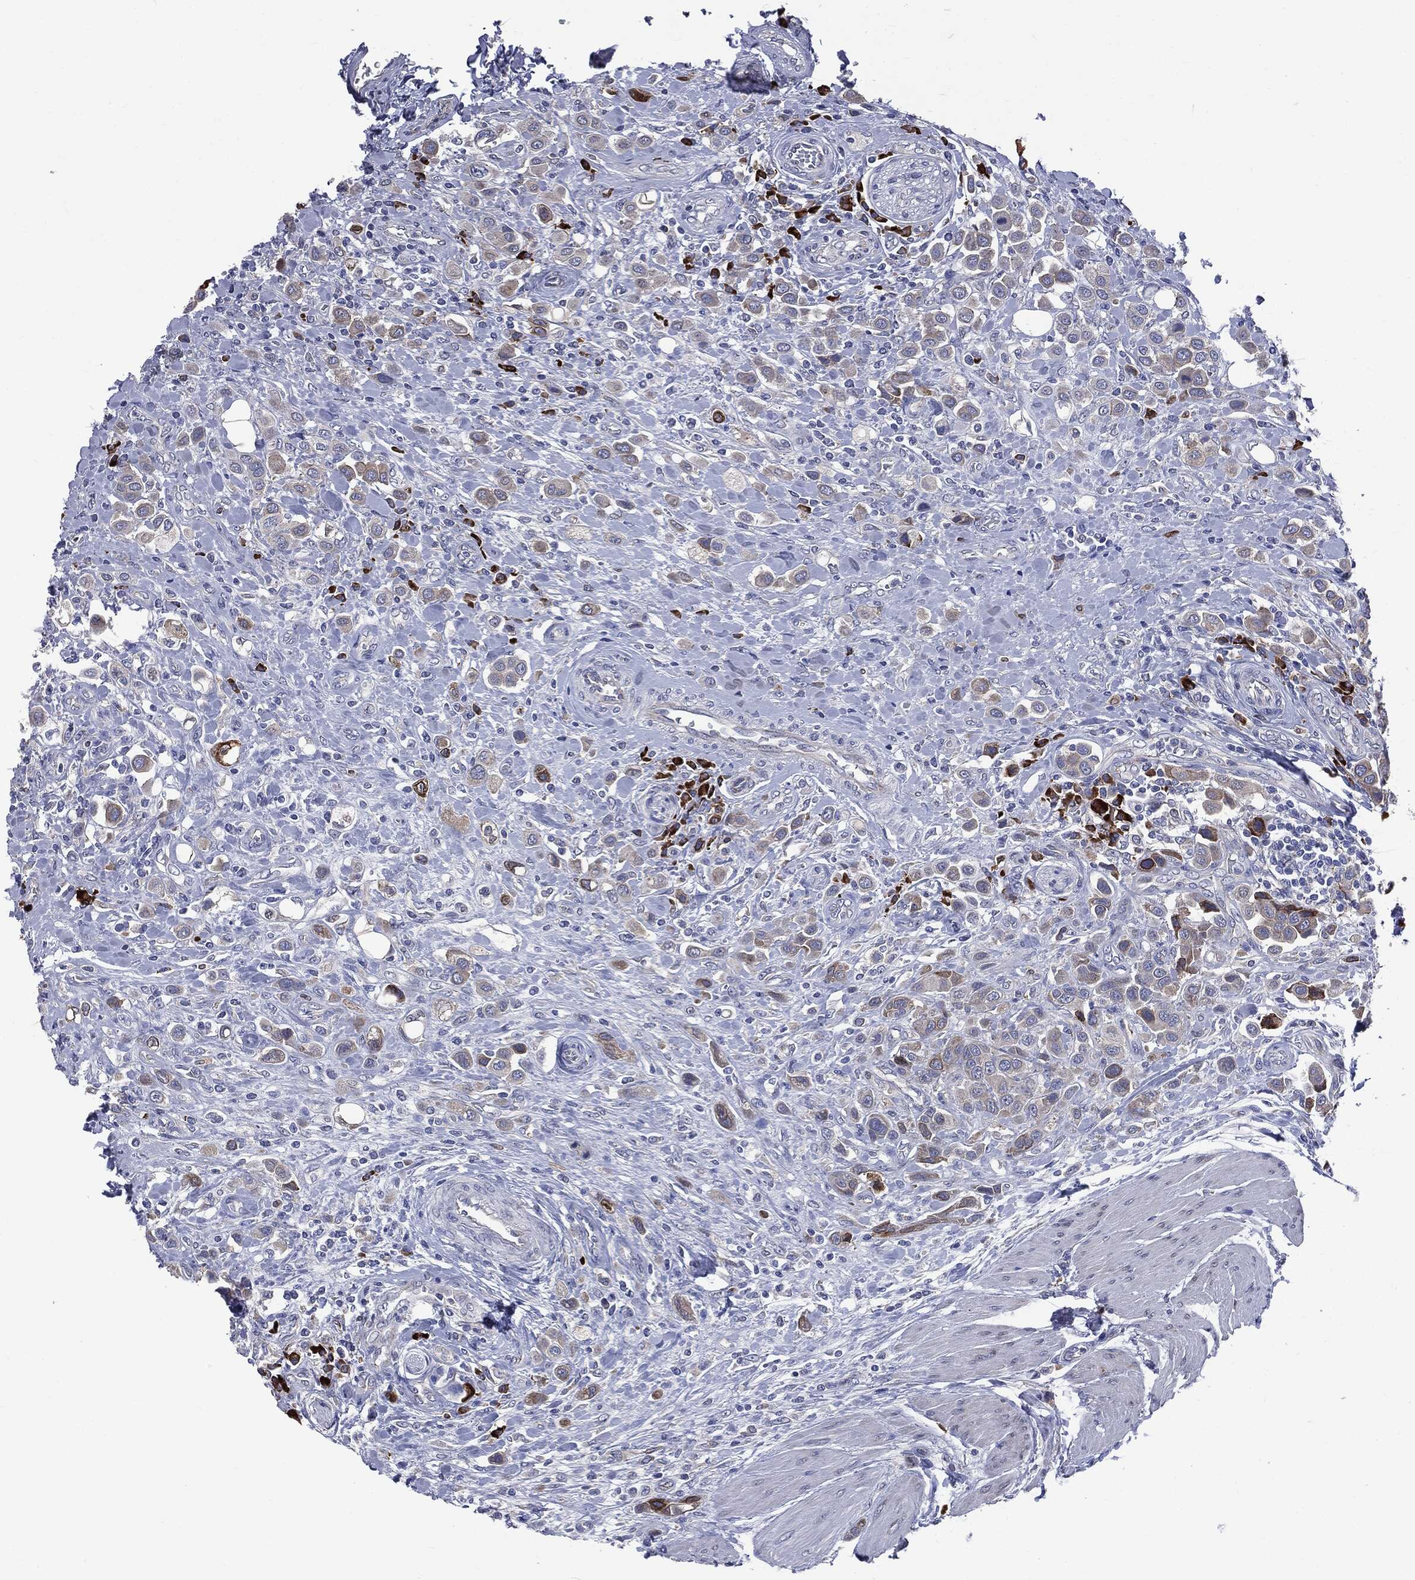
{"staining": {"intensity": "weak", "quantity": "25%-75%", "location": "cytoplasmic/membranous"}, "tissue": "urothelial cancer", "cell_type": "Tumor cells", "image_type": "cancer", "snomed": [{"axis": "morphology", "description": "Urothelial carcinoma, High grade"}, {"axis": "topography", "description": "Urinary bladder"}], "caption": "The micrograph displays a brown stain indicating the presence of a protein in the cytoplasmic/membranous of tumor cells in high-grade urothelial carcinoma.", "gene": "PTGS2", "patient": {"sex": "male", "age": 50}}